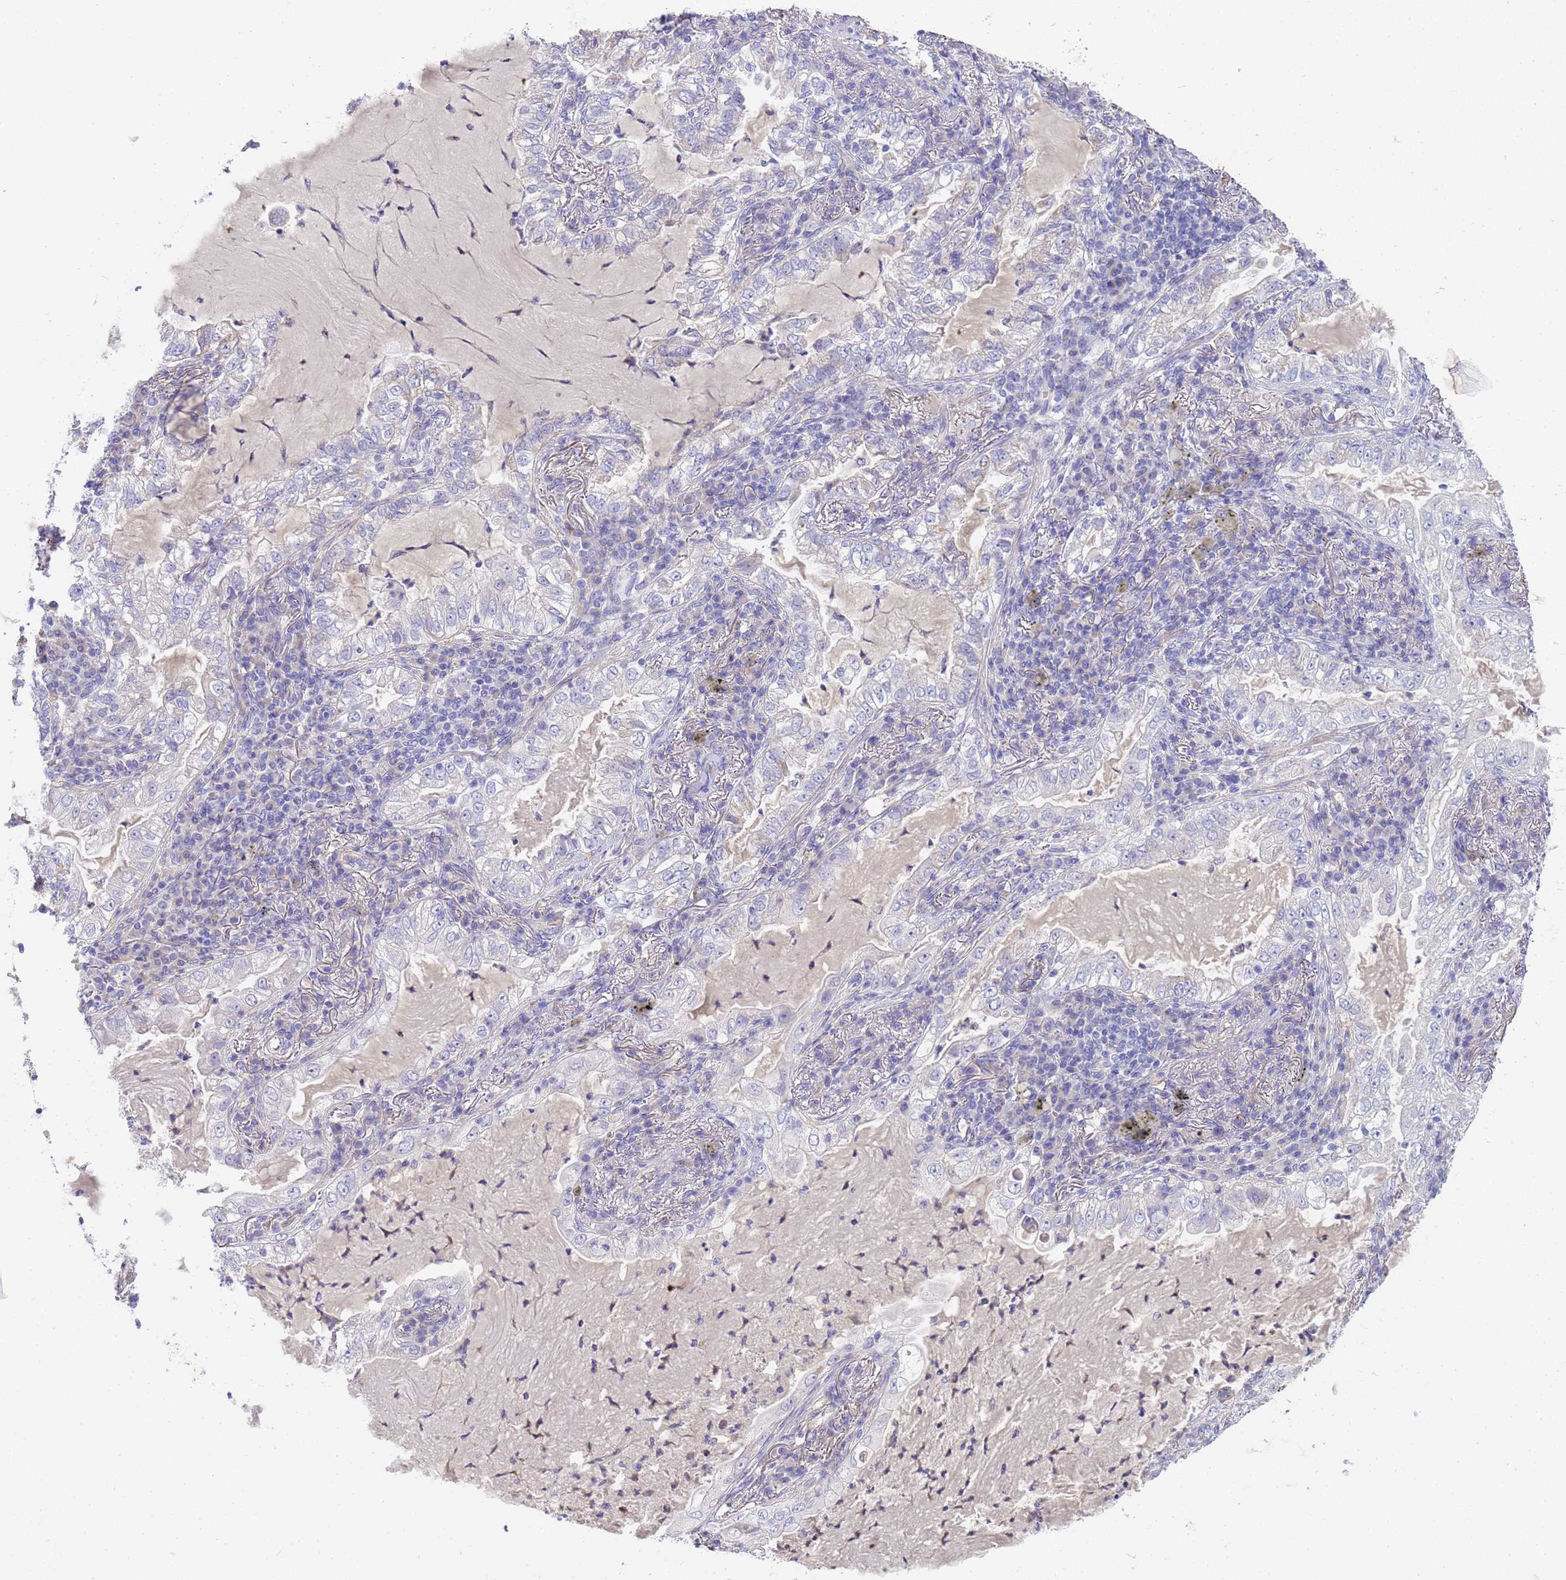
{"staining": {"intensity": "negative", "quantity": "none", "location": "none"}, "tissue": "lung cancer", "cell_type": "Tumor cells", "image_type": "cancer", "snomed": [{"axis": "morphology", "description": "Adenocarcinoma, NOS"}, {"axis": "topography", "description": "Lung"}], "caption": "A high-resolution histopathology image shows immunohistochemistry staining of lung cancer (adenocarcinoma), which shows no significant positivity in tumor cells.", "gene": "RIPPLY2", "patient": {"sex": "female", "age": 73}}